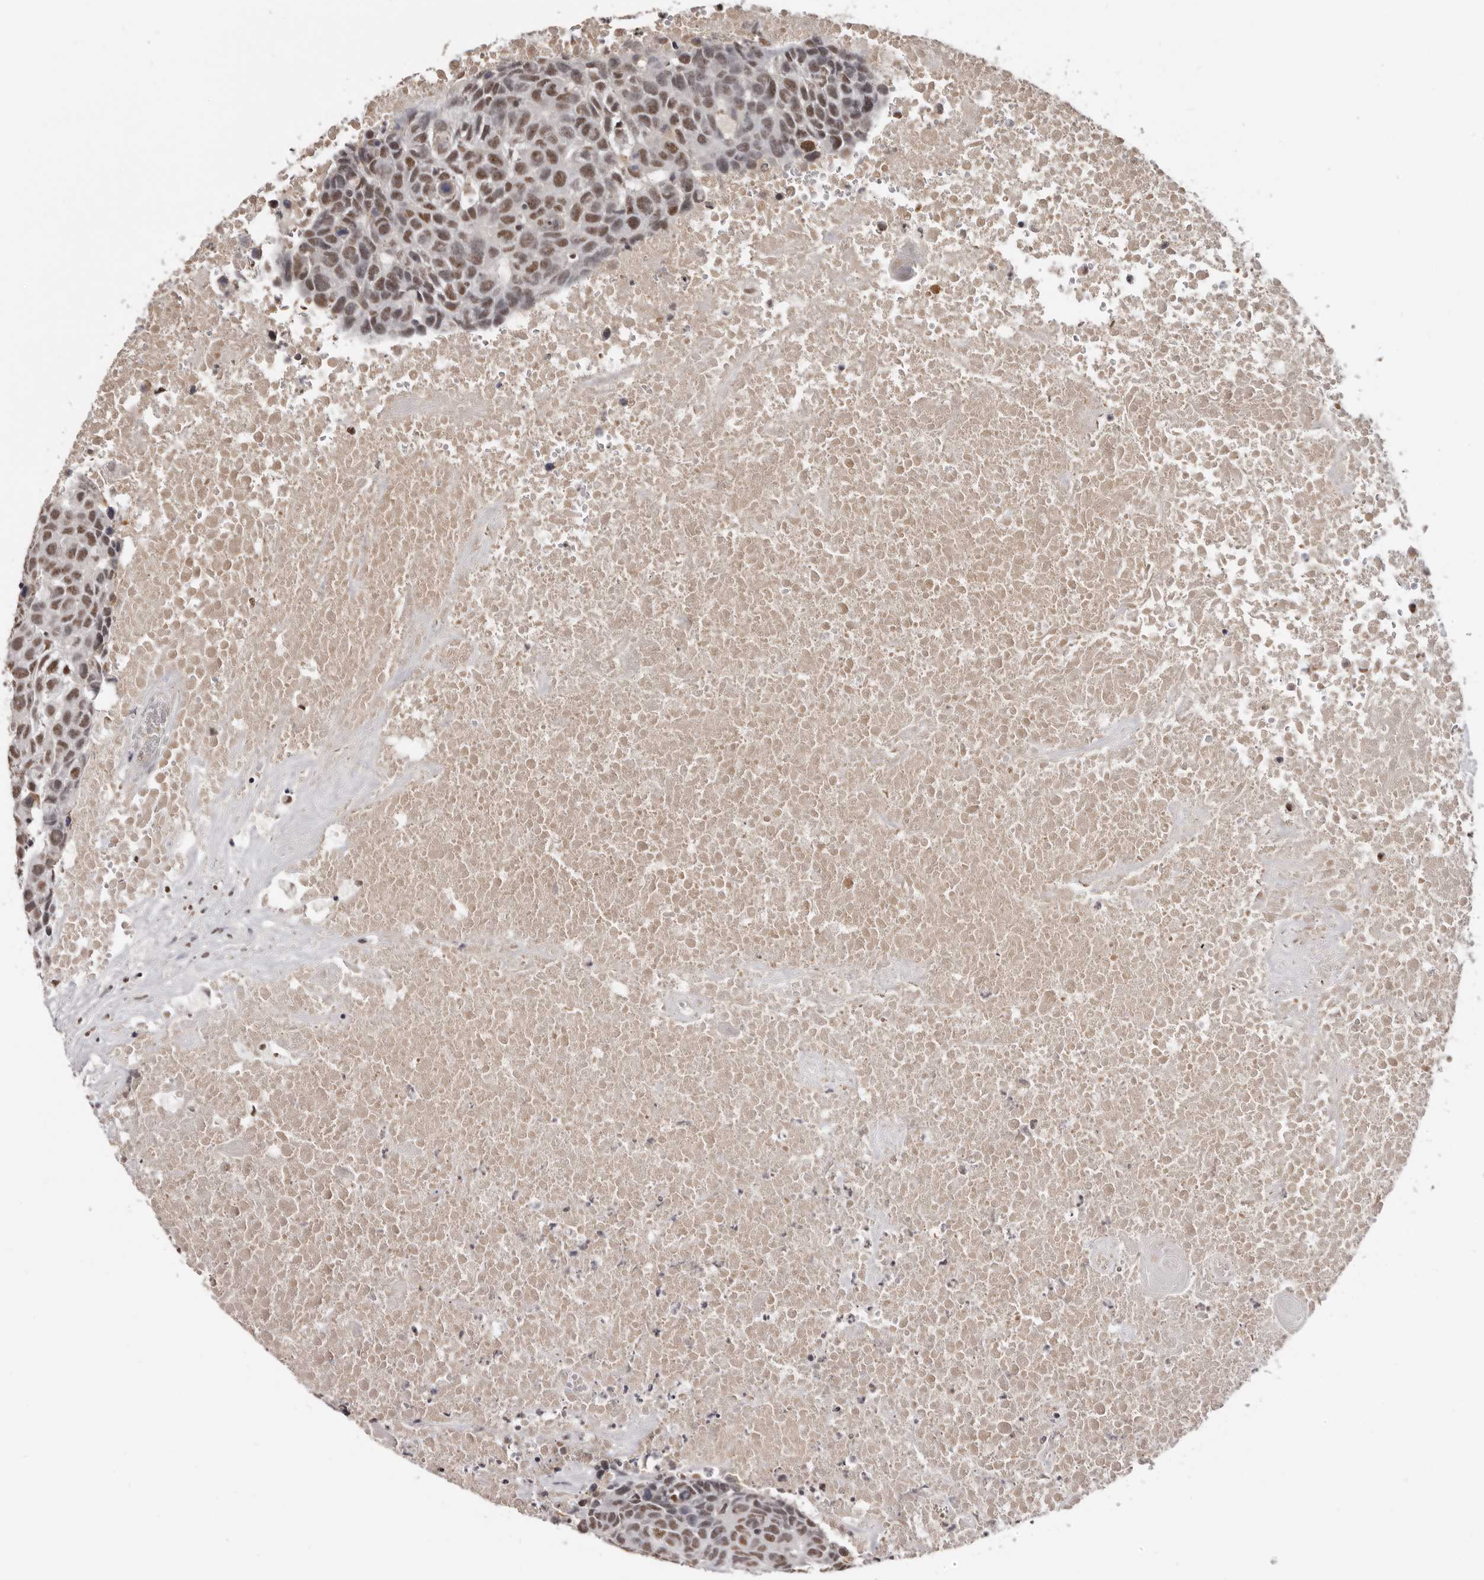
{"staining": {"intensity": "moderate", "quantity": ">75%", "location": "nuclear"}, "tissue": "head and neck cancer", "cell_type": "Tumor cells", "image_type": "cancer", "snomed": [{"axis": "morphology", "description": "Squamous cell carcinoma, NOS"}, {"axis": "topography", "description": "Head-Neck"}], "caption": "Approximately >75% of tumor cells in human head and neck cancer reveal moderate nuclear protein positivity as visualized by brown immunohistochemical staining.", "gene": "SCAF4", "patient": {"sex": "male", "age": 66}}